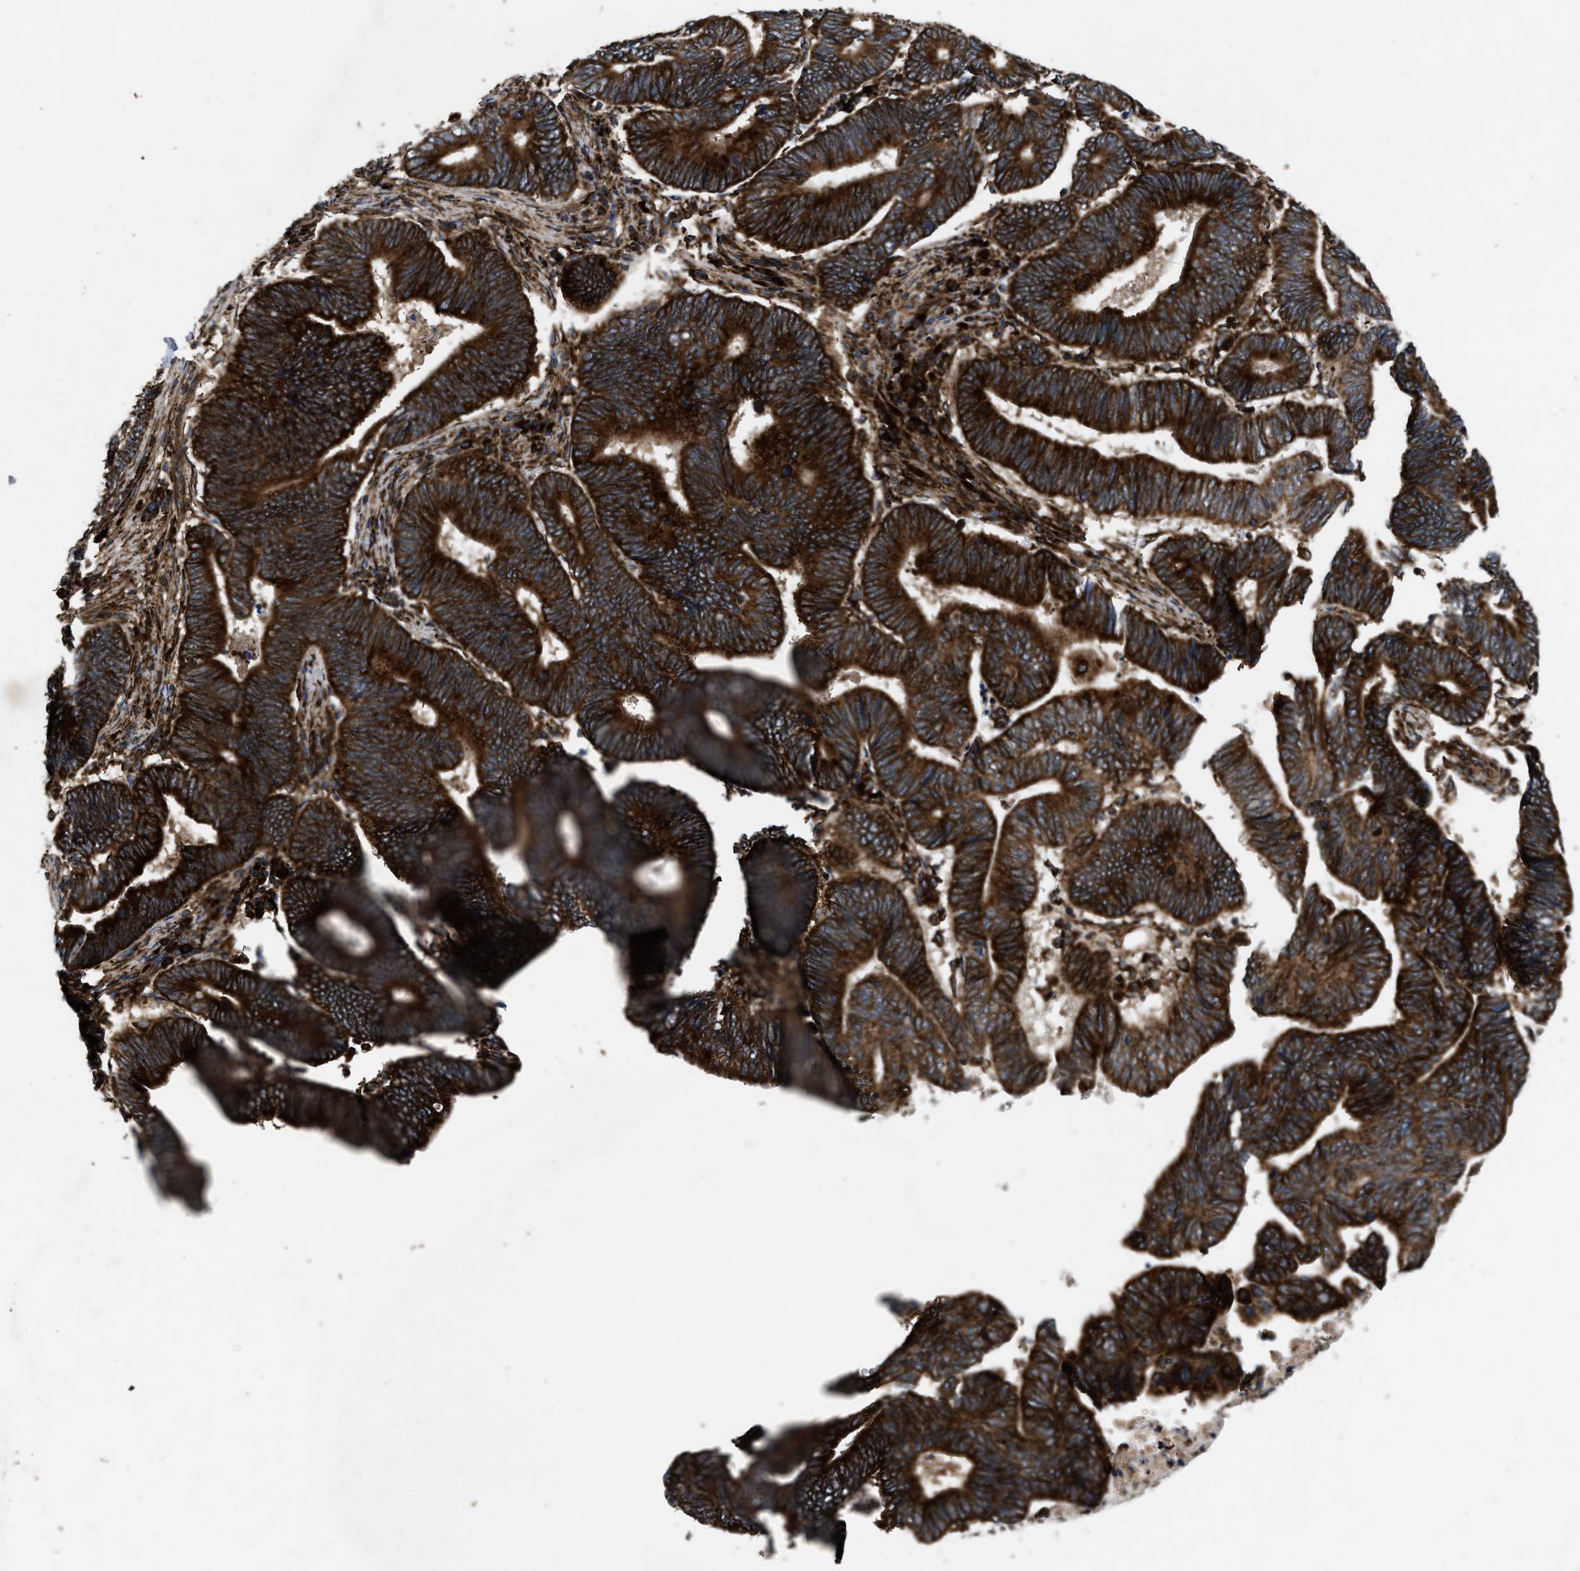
{"staining": {"intensity": "strong", "quantity": ">75%", "location": "cytoplasmic/membranous"}, "tissue": "pancreatic cancer", "cell_type": "Tumor cells", "image_type": "cancer", "snomed": [{"axis": "morphology", "description": "Adenocarcinoma, NOS"}, {"axis": "topography", "description": "Pancreas"}], "caption": "The histopathology image displays immunohistochemical staining of pancreatic cancer (adenocarcinoma). There is strong cytoplasmic/membranous staining is appreciated in about >75% of tumor cells.", "gene": "PER3", "patient": {"sex": "female", "age": 70}}